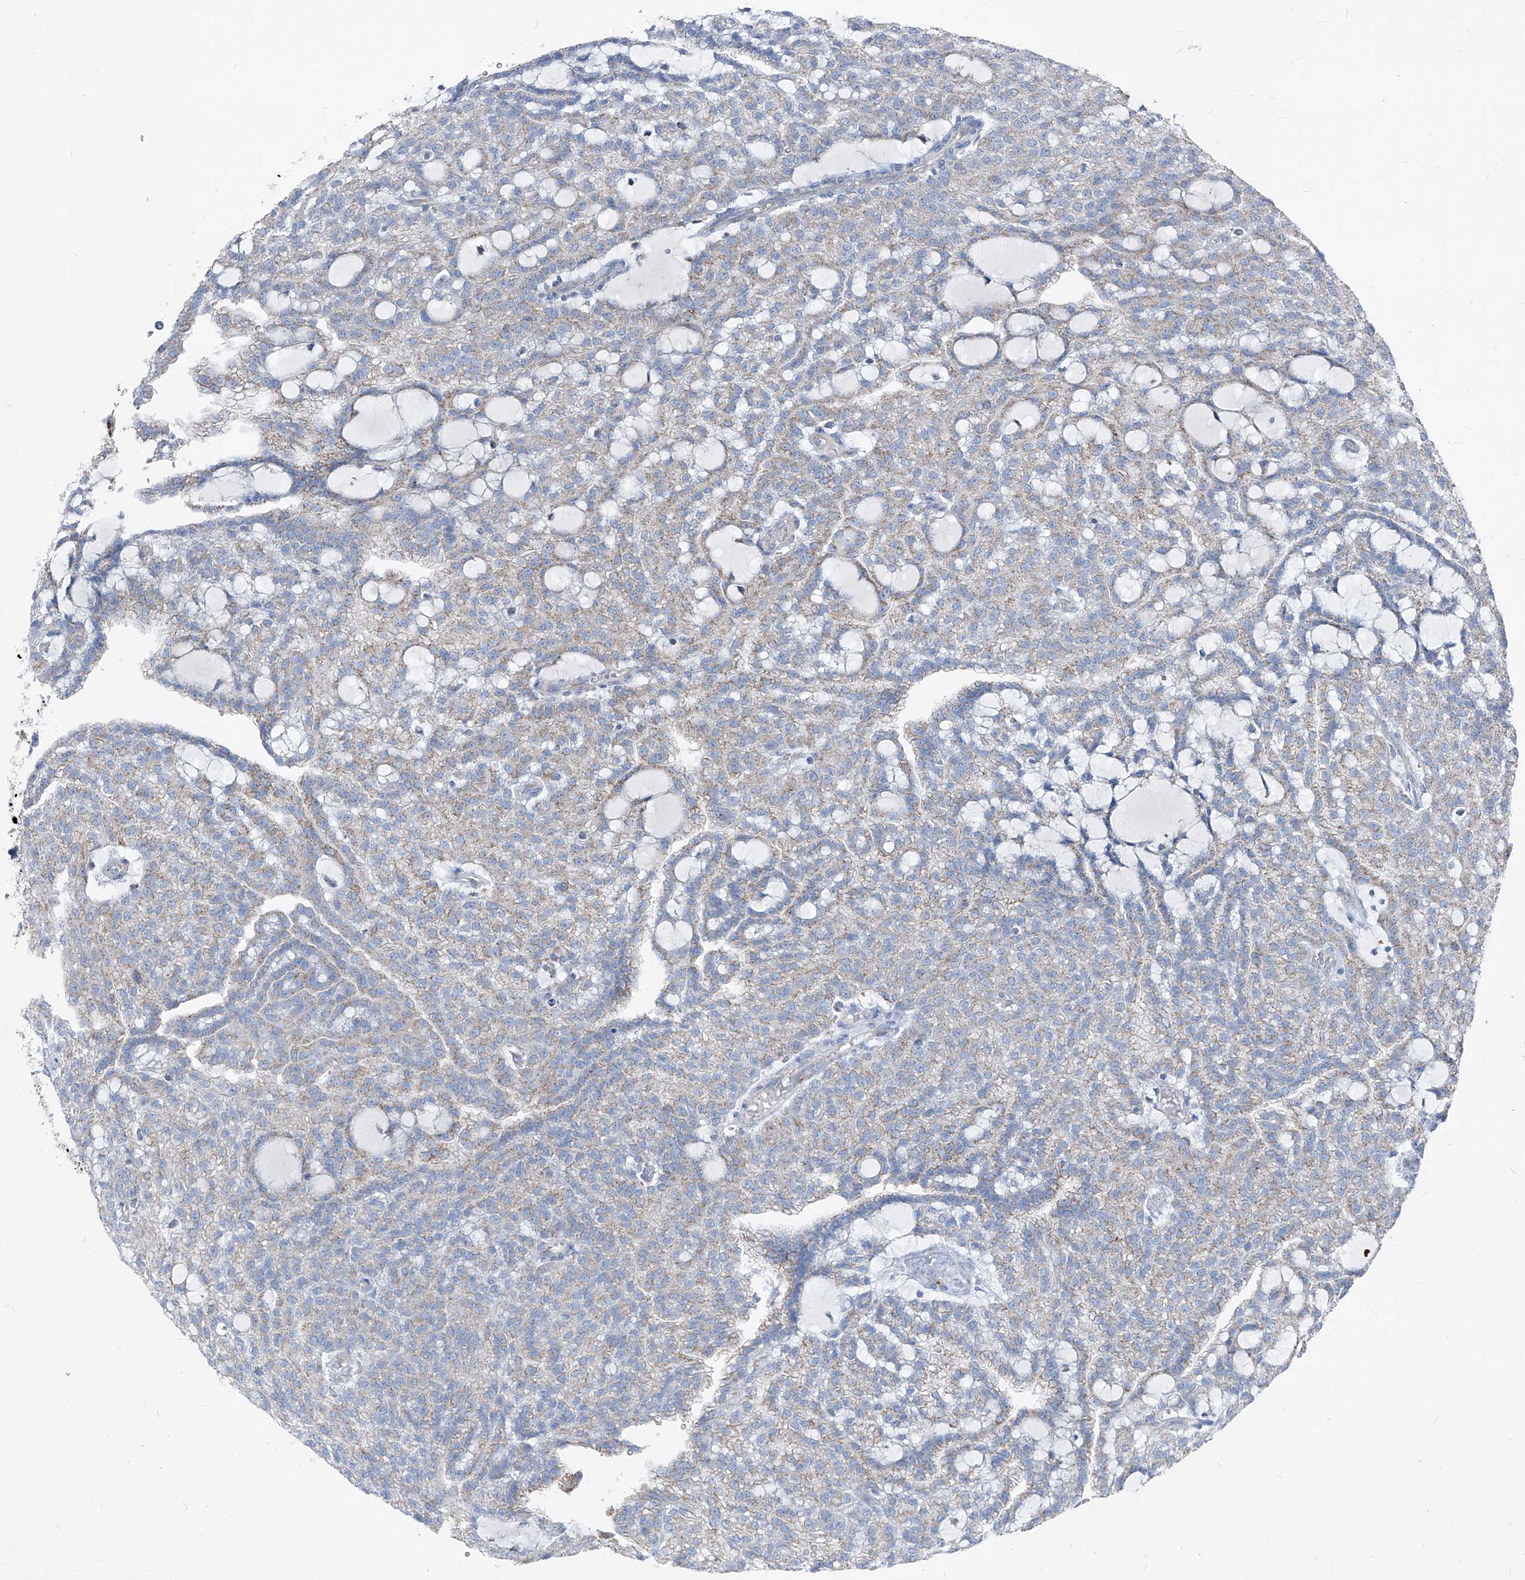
{"staining": {"intensity": "weak", "quantity": "<25%", "location": "cytoplasmic/membranous"}, "tissue": "renal cancer", "cell_type": "Tumor cells", "image_type": "cancer", "snomed": [{"axis": "morphology", "description": "Adenocarcinoma, NOS"}, {"axis": "topography", "description": "Kidney"}], "caption": "A high-resolution photomicrograph shows immunohistochemistry (IHC) staining of renal cancer (adenocarcinoma), which reveals no significant positivity in tumor cells. (IHC, brightfield microscopy, high magnification).", "gene": "AGPS", "patient": {"sex": "male", "age": 63}}